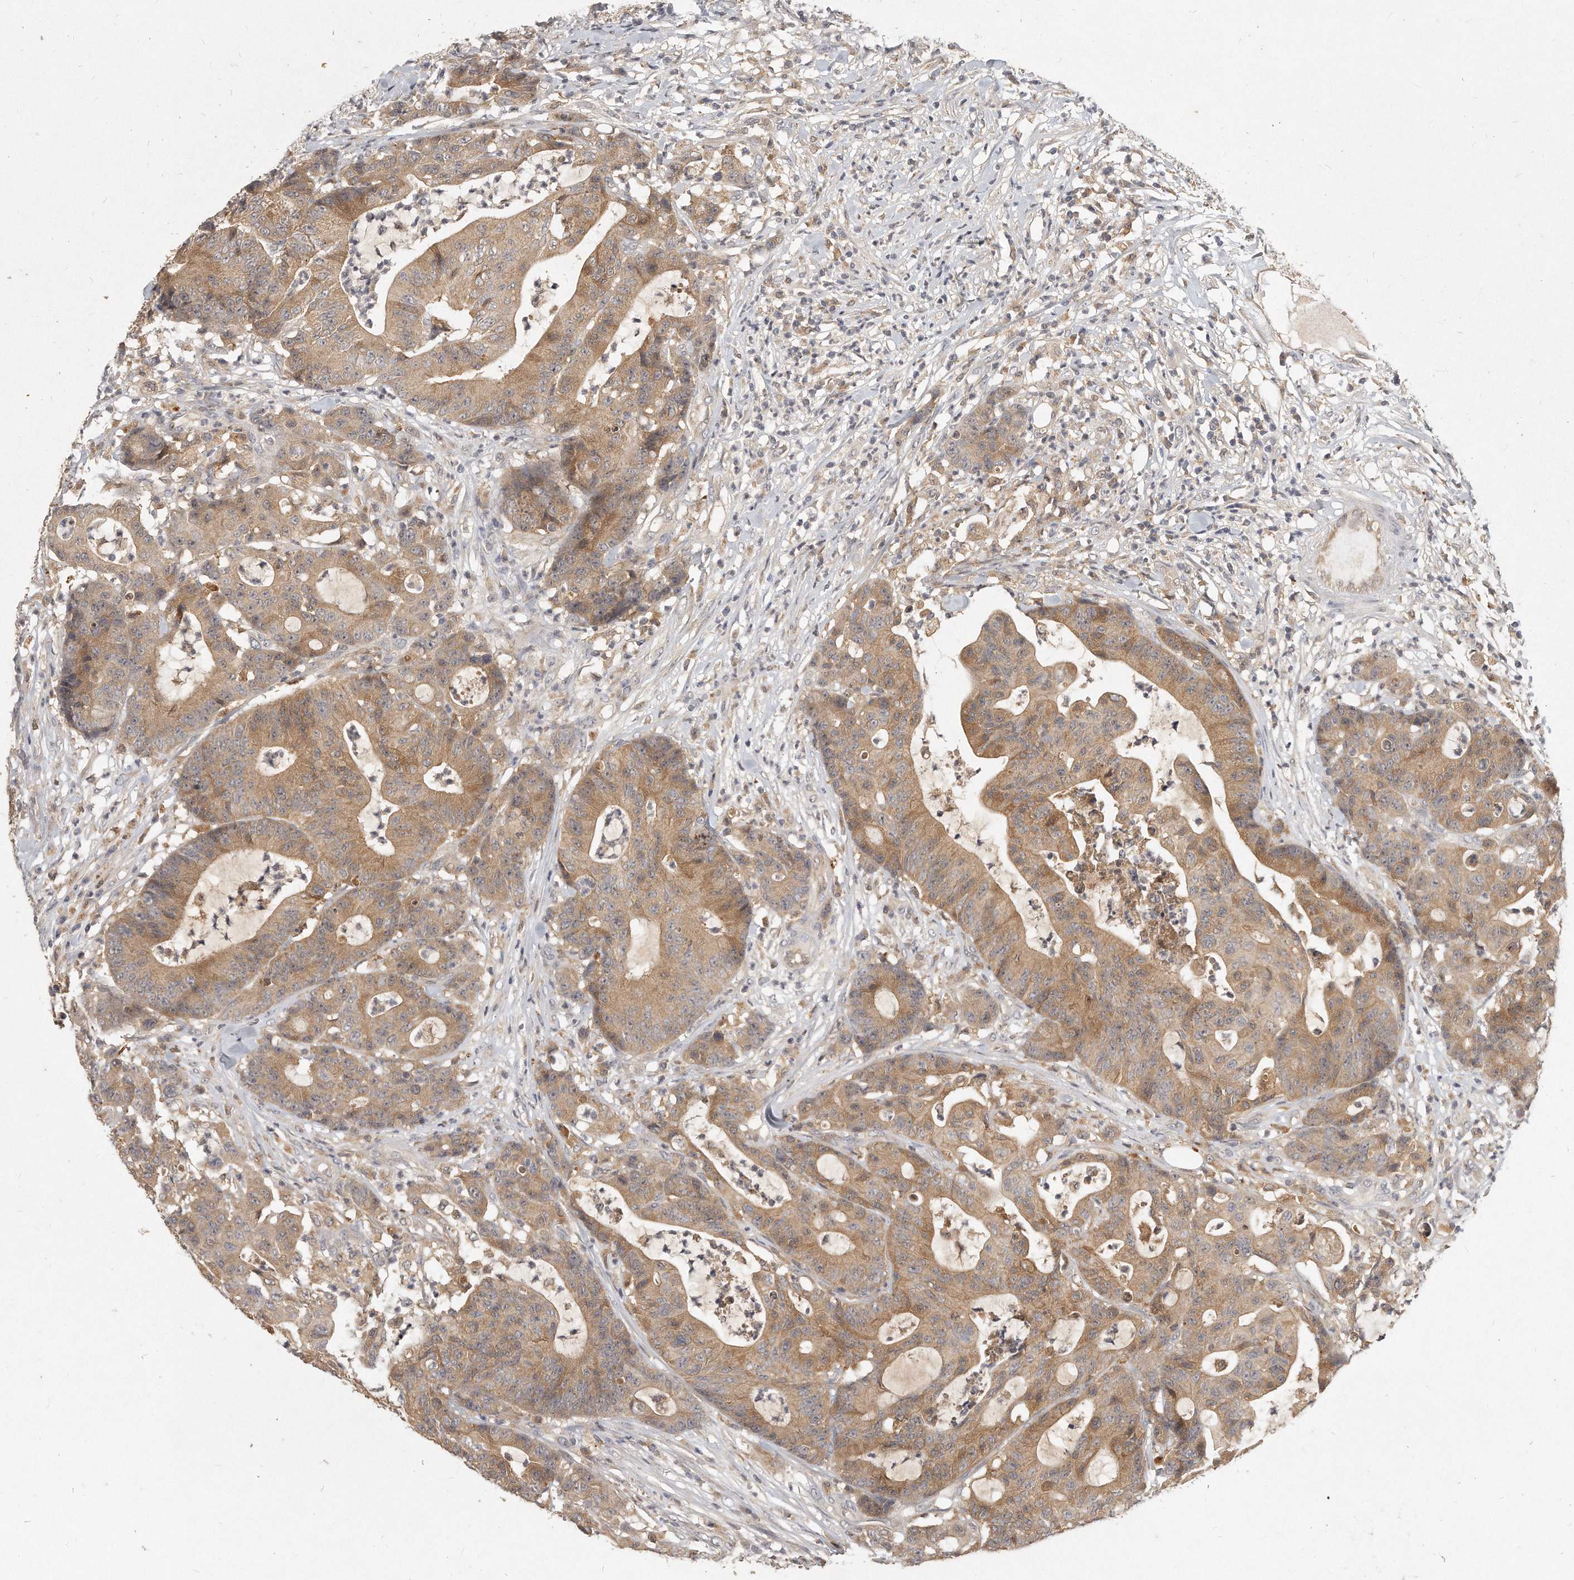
{"staining": {"intensity": "moderate", "quantity": ">75%", "location": "cytoplasmic/membranous"}, "tissue": "colorectal cancer", "cell_type": "Tumor cells", "image_type": "cancer", "snomed": [{"axis": "morphology", "description": "Adenocarcinoma, NOS"}, {"axis": "topography", "description": "Colon"}], "caption": "A photomicrograph of colorectal adenocarcinoma stained for a protein demonstrates moderate cytoplasmic/membranous brown staining in tumor cells.", "gene": "LGALS8", "patient": {"sex": "female", "age": 84}}